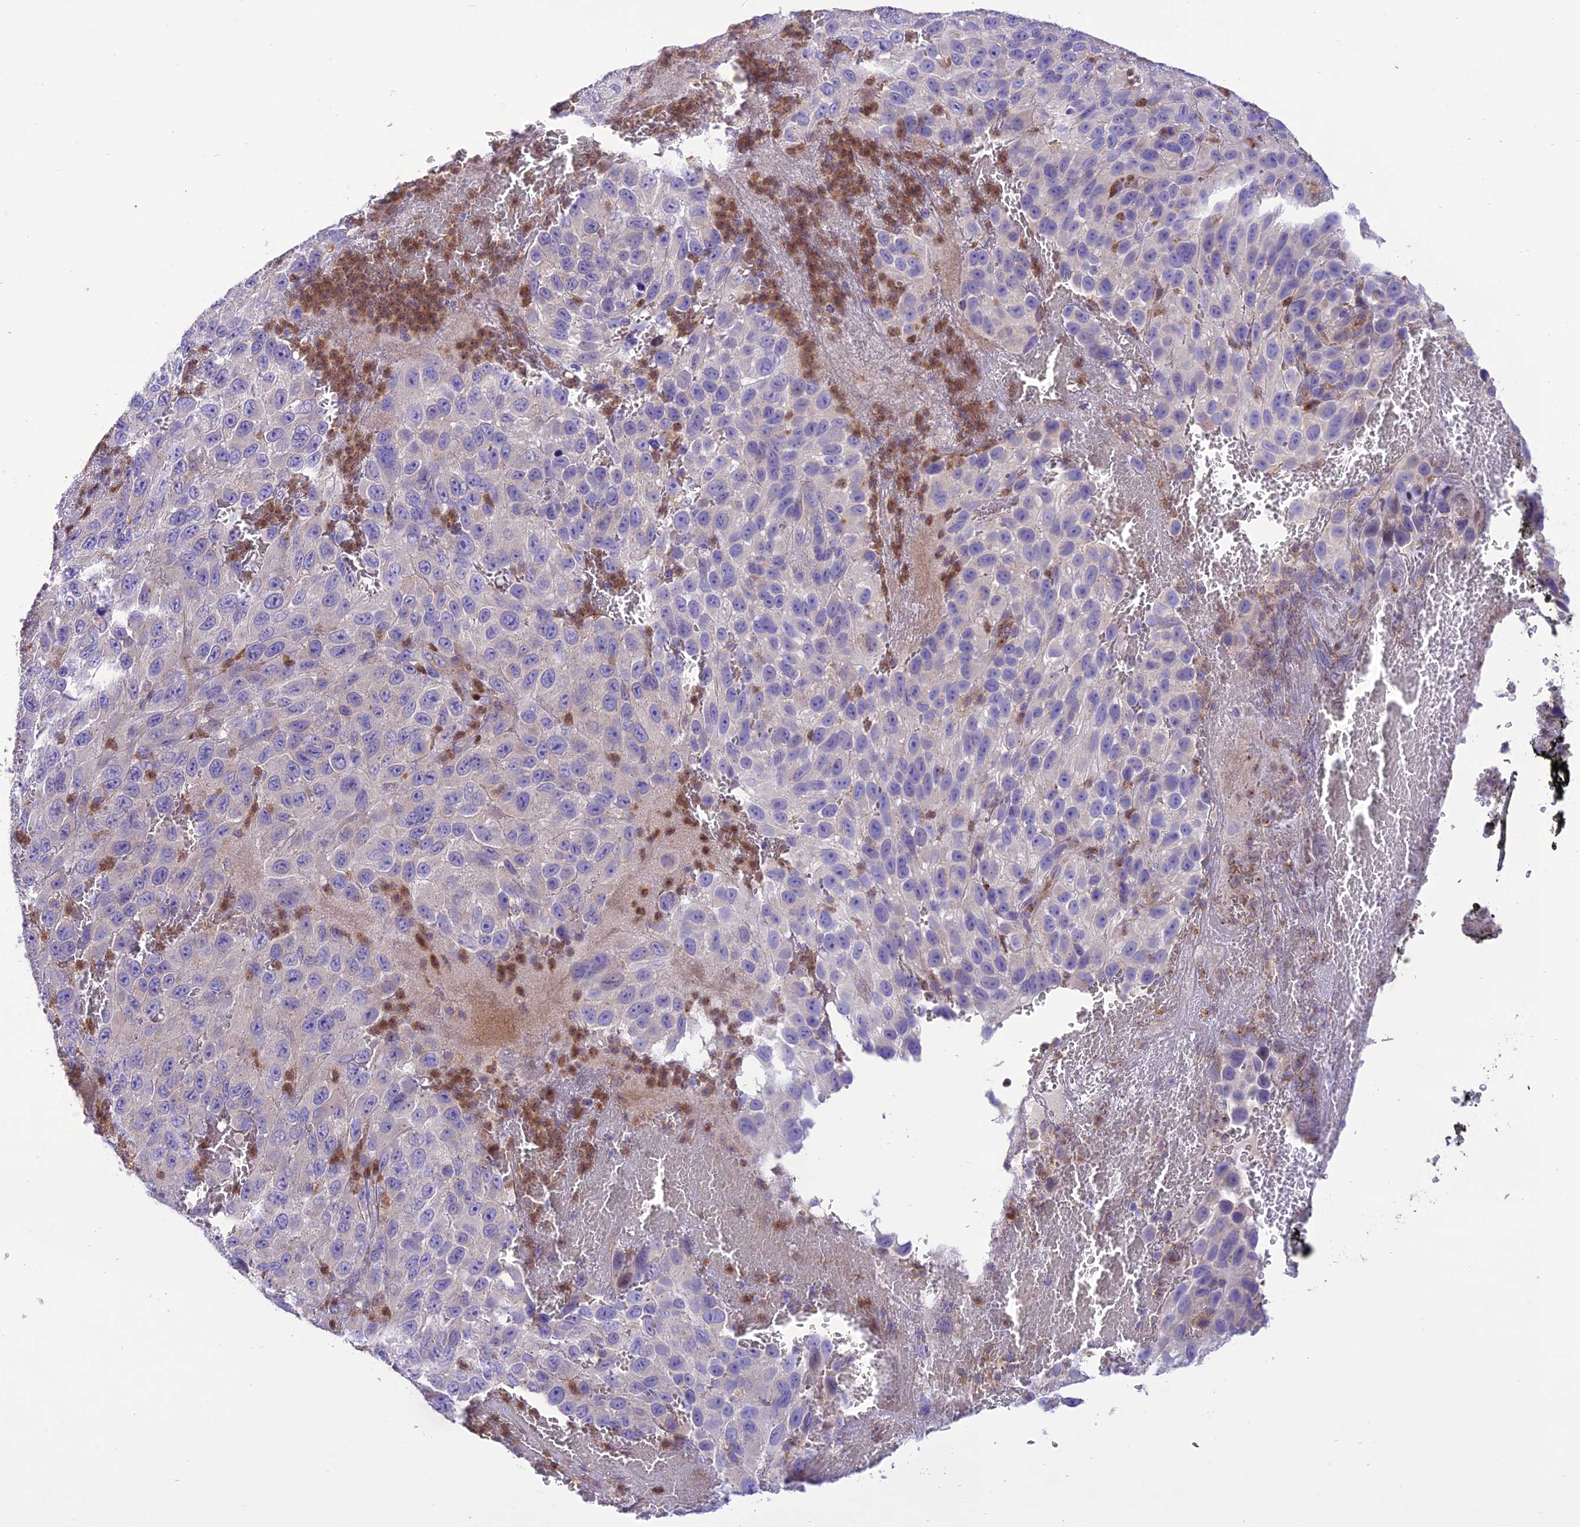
{"staining": {"intensity": "negative", "quantity": "none", "location": "none"}, "tissue": "melanoma", "cell_type": "Tumor cells", "image_type": "cancer", "snomed": [{"axis": "morphology", "description": "Normal tissue, NOS"}, {"axis": "morphology", "description": "Malignant melanoma, NOS"}, {"axis": "topography", "description": "Skin"}], "caption": "A high-resolution photomicrograph shows IHC staining of malignant melanoma, which exhibits no significant expression in tumor cells.", "gene": "JMY", "patient": {"sex": "female", "age": 96}}